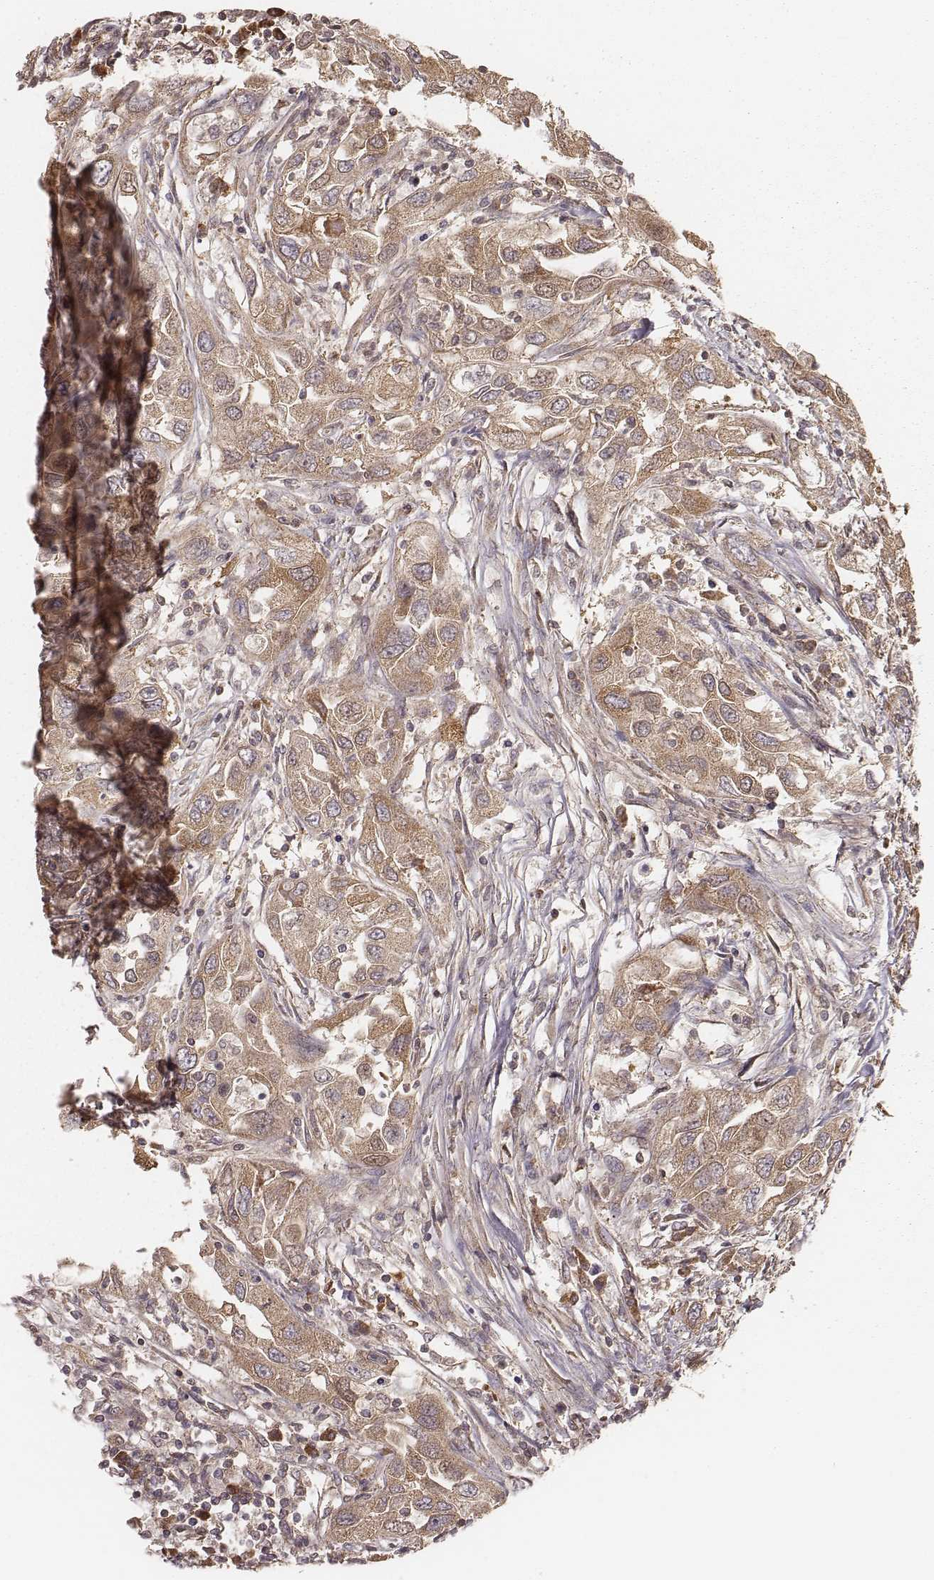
{"staining": {"intensity": "moderate", "quantity": ">75%", "location": "cytoplasmic/membranous"}, "tissue": "urothelial cancer", "cell_type": "Tumor cells", "image_type": "cancer", "snomed": [{"axis": "morphology", "description": "Urothelial carcinoma, High grade"}, {"axis": "topography", "description": "Urinary bladder"}], "caption": "An image of human urothelial cancer stained for a protein reveals moderate cytoplasmic/membranous brown staining in tumor cells.", "gene": "CARS1", "patient": {"sex": "male", "age": 76}}